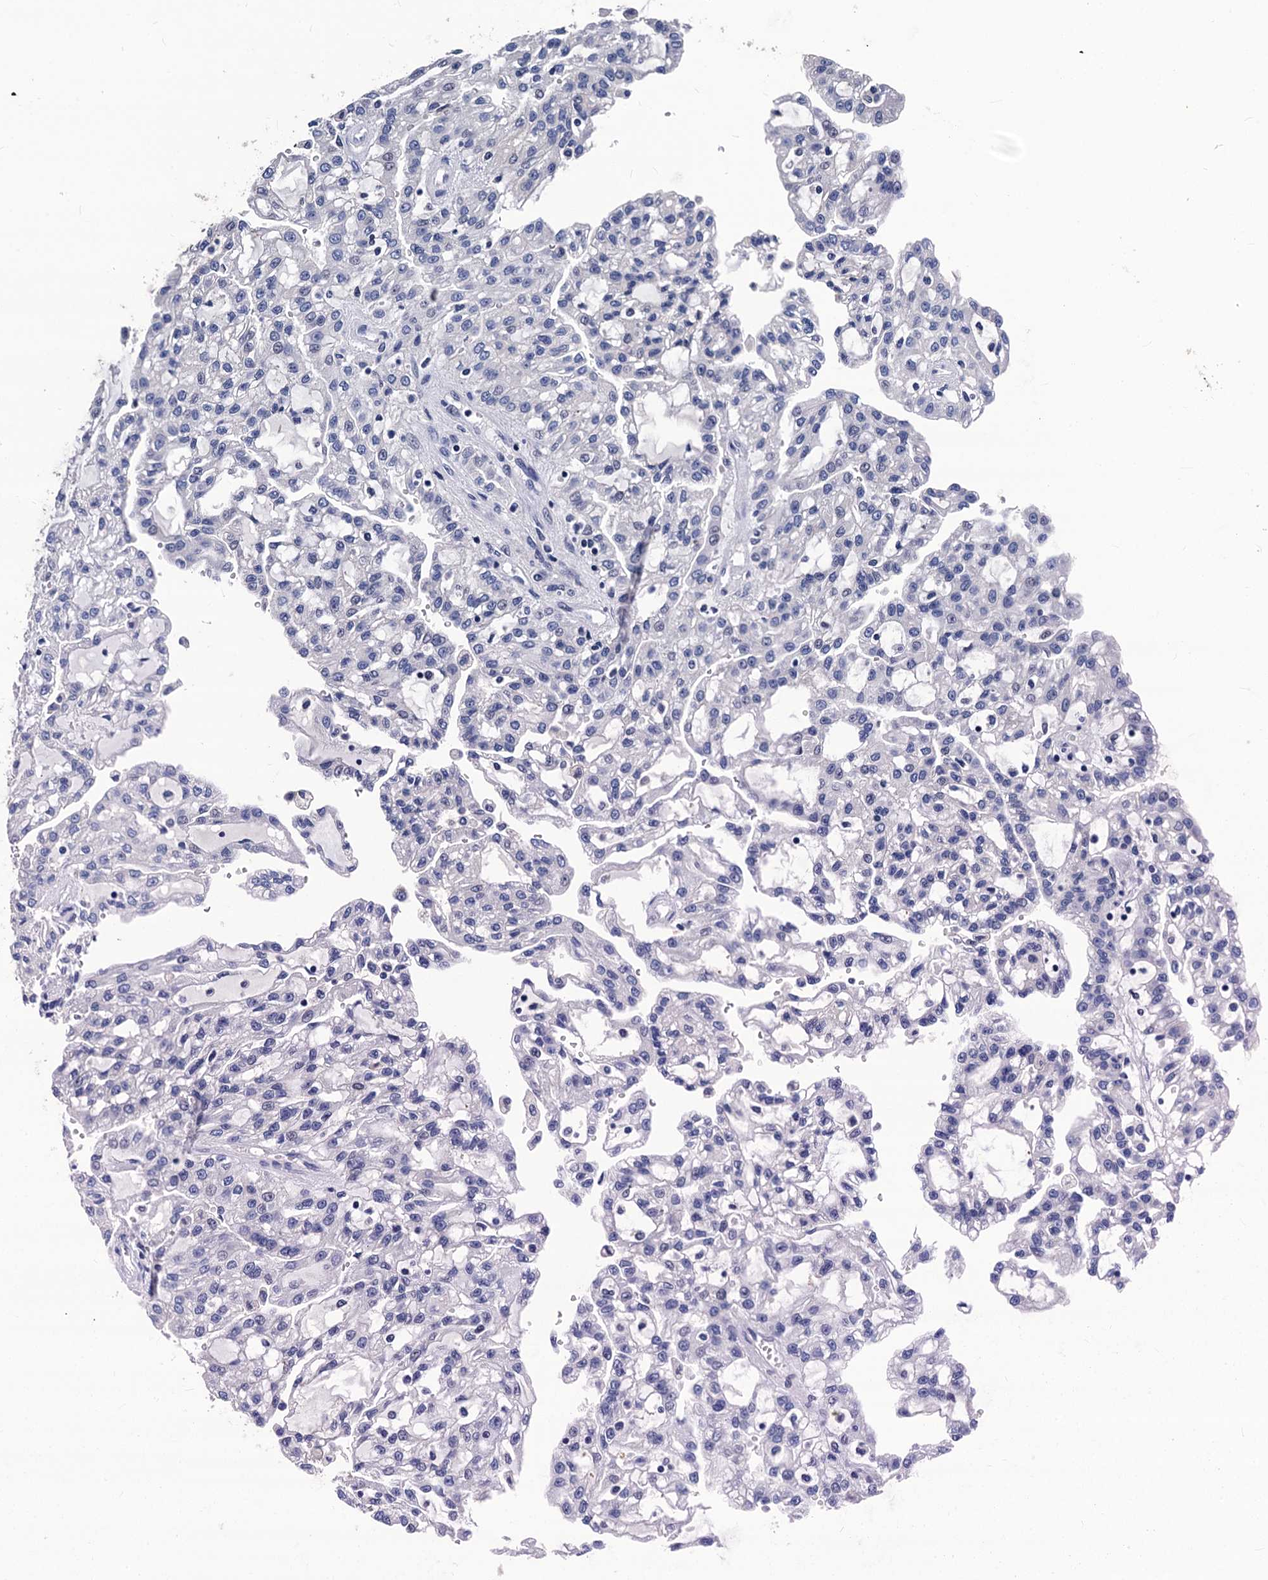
{"staining": {"intensity": "negative", "quantity": "none", "location": "none"}, "tissue": "renal cancer", "cell_type": "Tumor cells", "image_type": "cancer", "snomed": [{"axis": "morphology", "description": "Adenocarcinoma, NOS"}, {"axis": "topography", "description": "Kidney"}], "caption": "A high-resolution histopathology image shows immunohistochemistry (IHC) staining of renal adenocarcinoma, which displays no significant staining in tumor cells.", "gene": "LRRC30", "patient": {"sex": "male", "age": 63}}